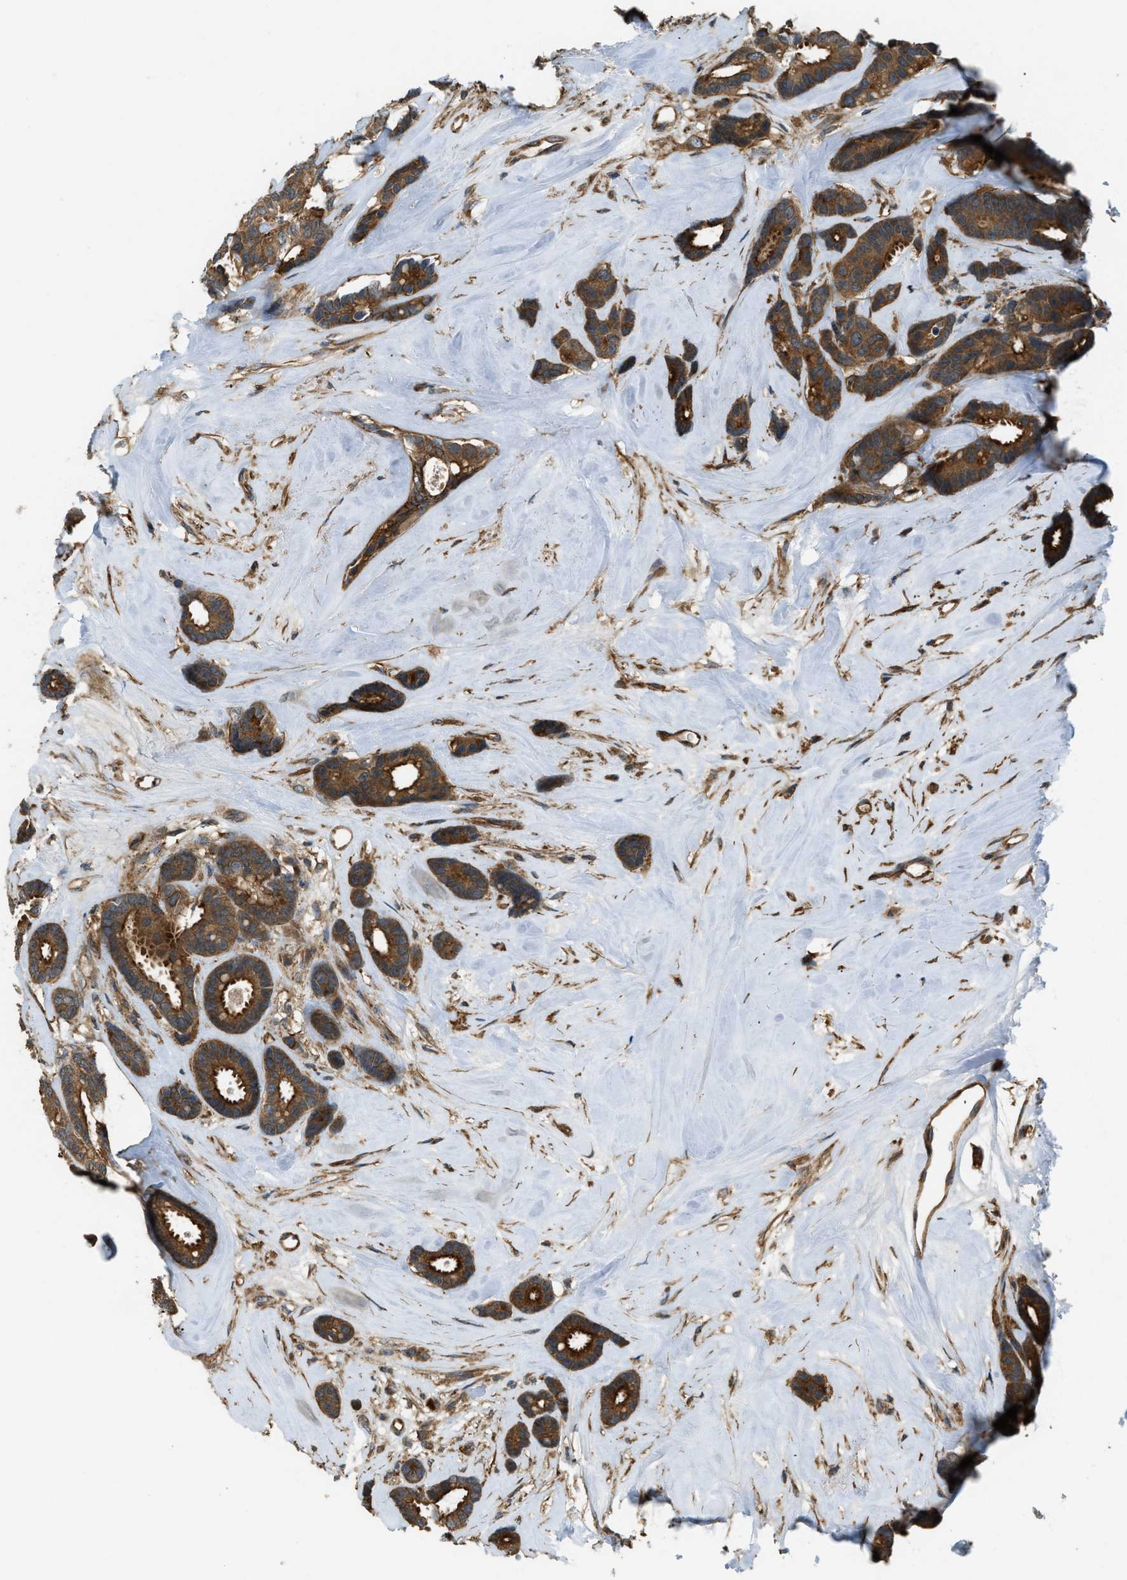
{"staining": {"intensity": "strong", "quantity": ">75%", "location": "cytoplasmic/membranous"}, "tissue": "breast cancer", "cell_type": "Tumor cells", "image_type": "cancer", "snomed": [{"axis": "morphology", "description": "Duct carcinoma"}, {"axis": "topography", "description": "Breast"}], "caption": "A high amount of strong cytoplasmic/membranous staining is present in about >75% of tumor cells in breast cancer (infiltrating ductal carcinoma) tissue. (brown staining indicates protein expression, while blue staining denotes nuclei).", "gene": "BAG4", "patient": {"sex": "female", "age": 87}}